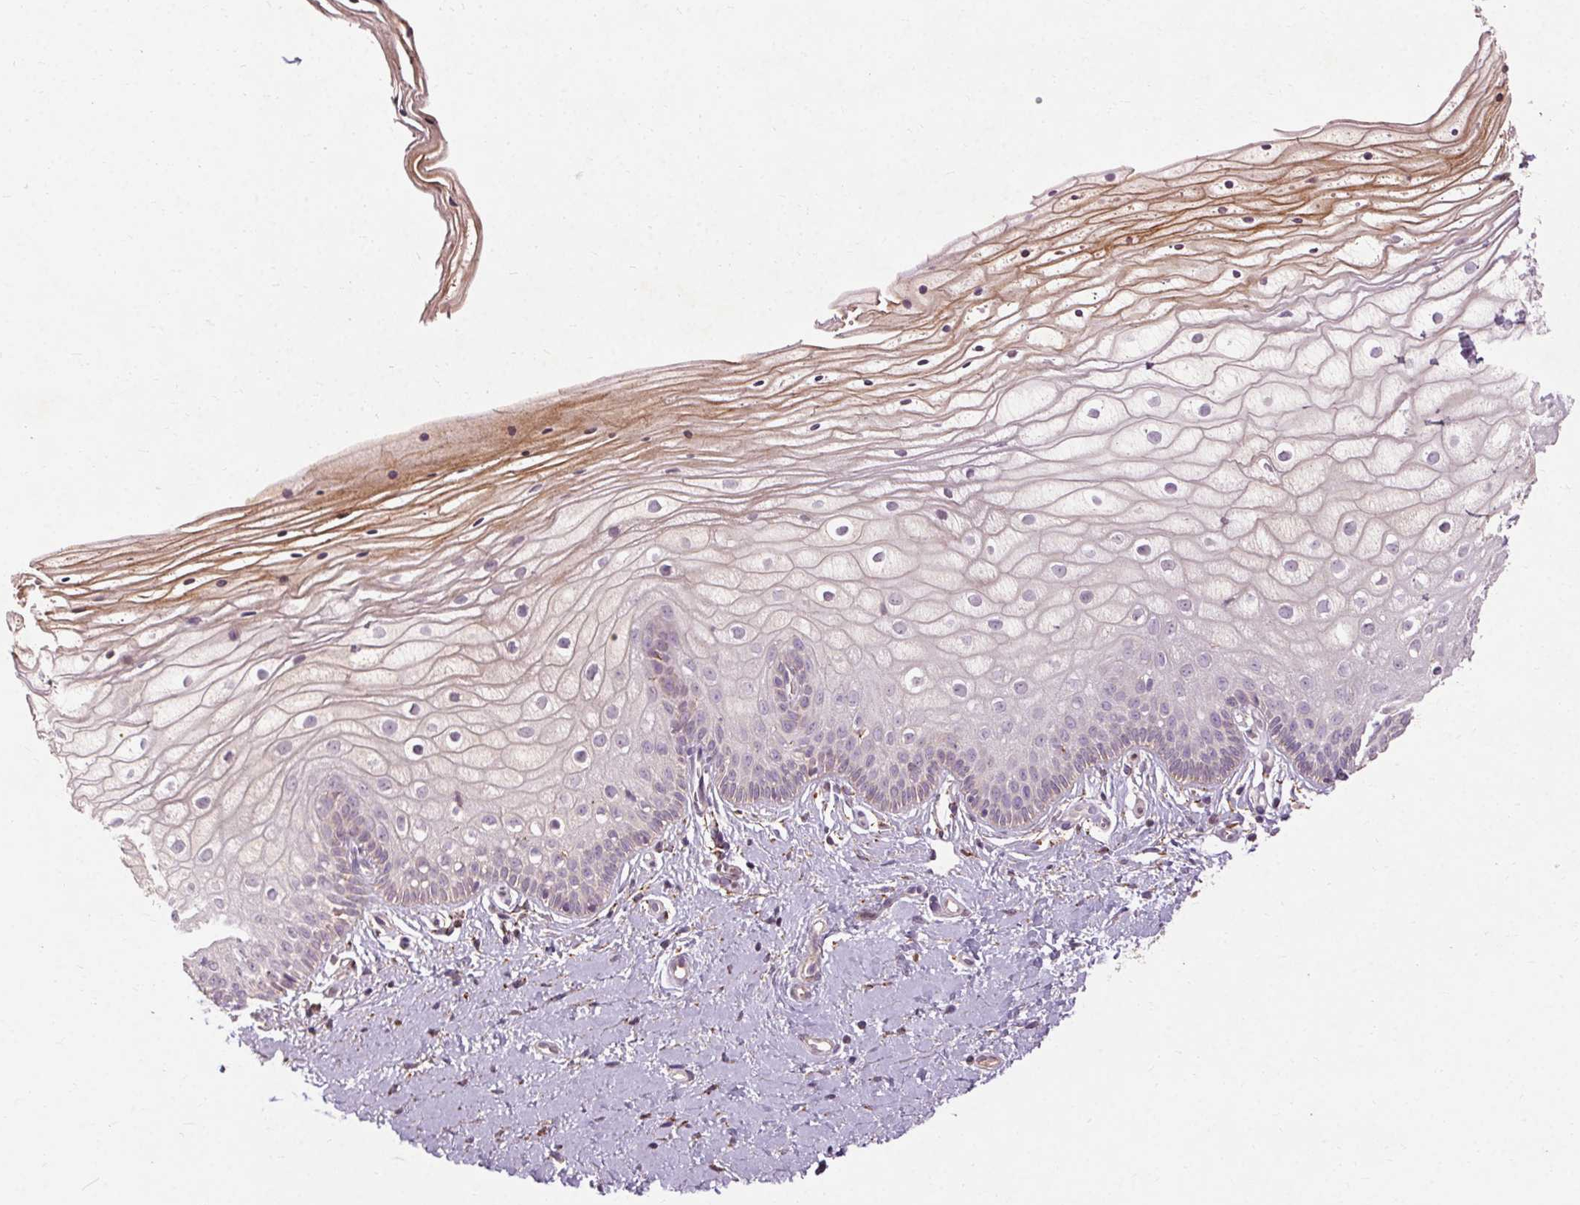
{"staining": {"intensity": "moderate", "quantity": "<25%", "location": "cytoplasmic/membranous"}, "tissue": "vagina", "cell_type": "Squamous epithelial cells", "image_type": "normal", "snomed": [{"axis": "morphology", "description": "Normal tissue, NOS"}, {"axis": "topography", "description": "Vagina"}], "caption": "Vagina stained with DAB immunohistochemistry displays low levels of moderate cytoplasmic/membranous expression in about <25% of squamous epithelial cells.", "gene": "REP15", "patient": {"sex": "female", "age": 39}}